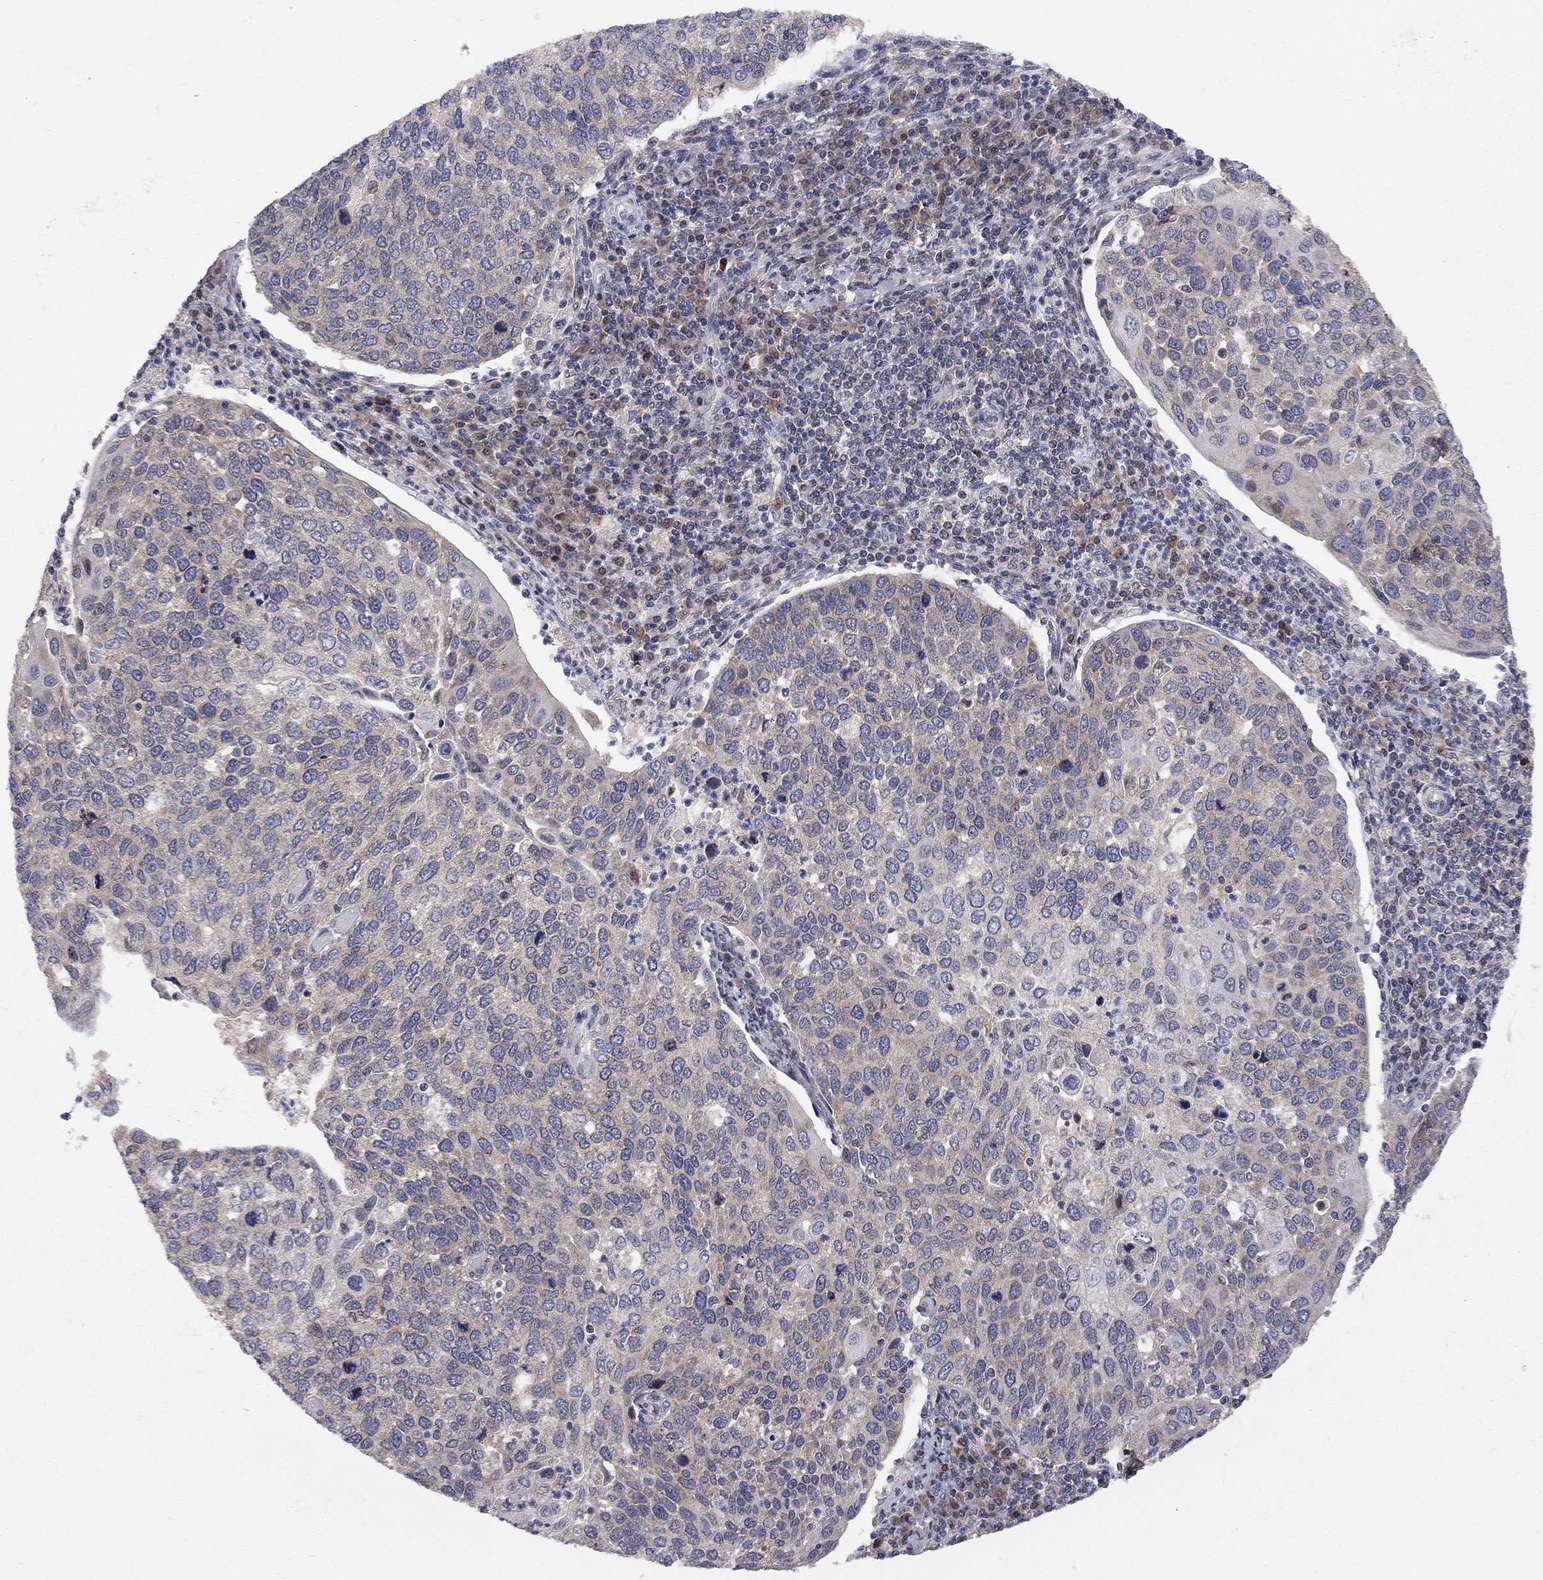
{"staining": {"intensity": "weak", "quantity": "<25%", "location": "cytoplasmic/membranous"}, "tissue": "cervical cancer", "cell_type": "Tumor cells", "image_type": "cancer", "snomed": [{"axis": "morphology", "description": "Squamous cell carcinoma, NOS"}, {"axis": "topography", "description": "Cervix"}], "caption": "Cervical cancer was stained to show a protein in brown. There is no significant expression in tumor cells.", "gene": "CNOT11", "patient": {"sex": "female", "age": 54}}